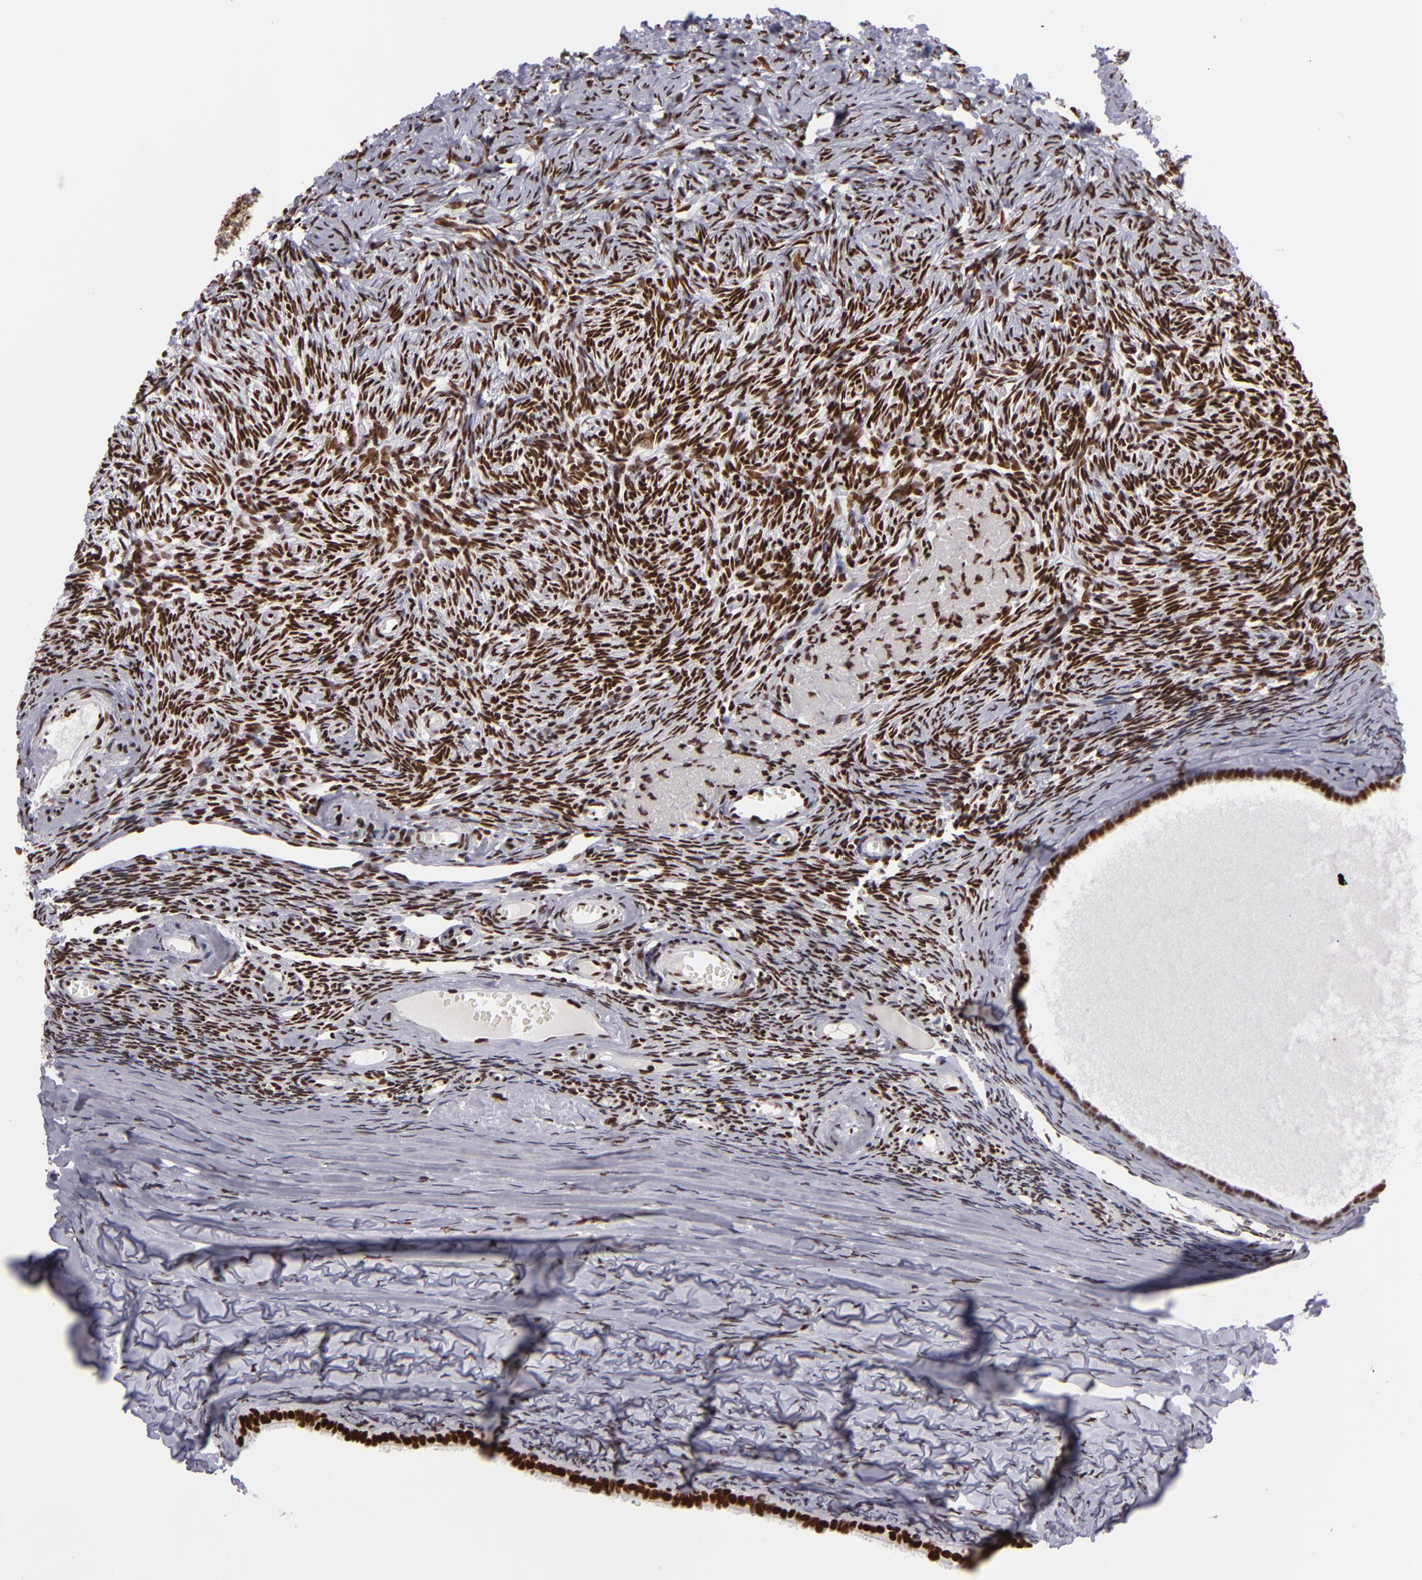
{"staining": {"intensity": "strong", "quantity": ">75%", "location": "nuclear"}, "tissue": "ovary", "cell_type": "Follicle cells", "image_type": "normal", "snomed": [{"axis": "morphology", "description": "Normal tissue, NOS"}, {"axis": "topography", "description": "Ovary"}], "caption": "IHC micrograph of benign ovary: human ovary stained using immunohistochemistry (IHC) displays high levels of strong protein expression localized specifically in the nuclear of follicle cells, appearing as a nuclear brown color.", "gene": "SAFB", "patient": {"sex": "female", "age": 59}}